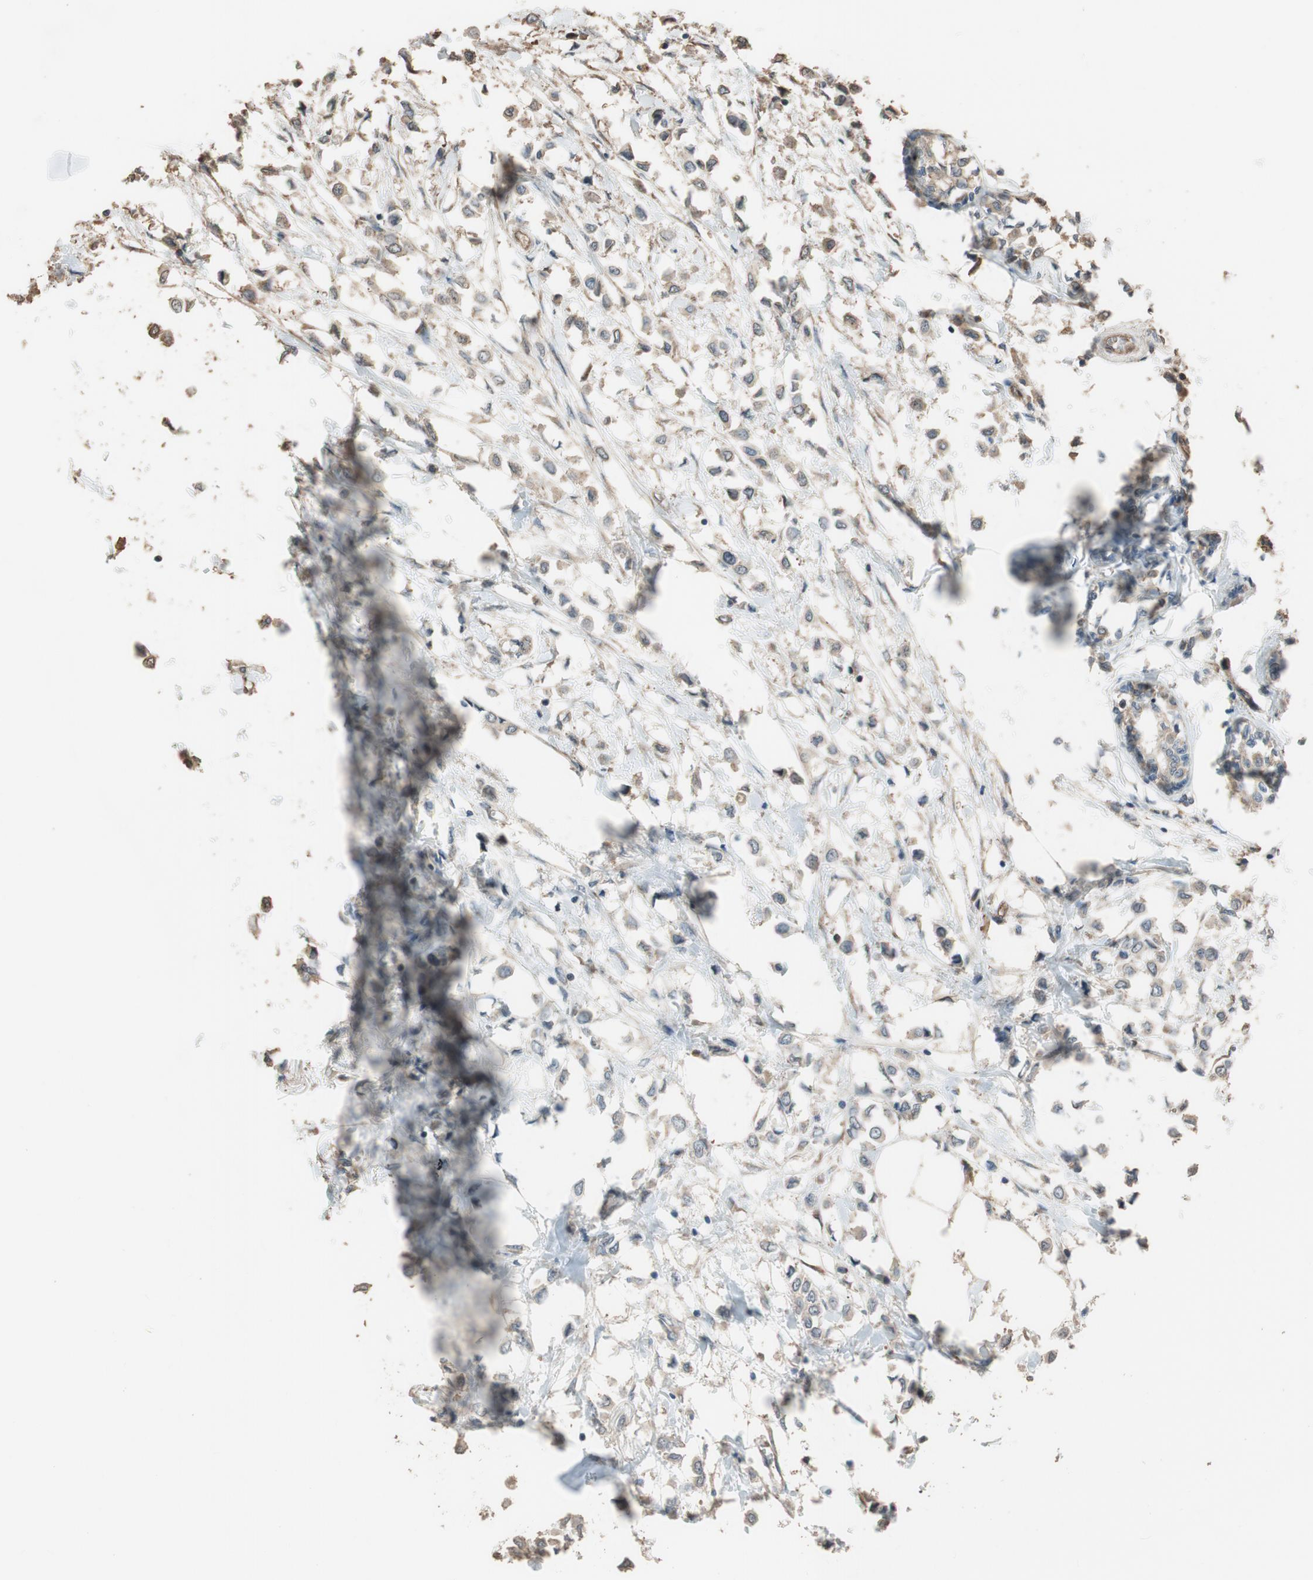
{"staining": {"intensity": "weak", "quantity": "25%-75%", "location": "cytoplasmic/membranous"}, "tissue": "breast cancer", "cell_type": "Tumor cells", "image_type": "cancer", "snomed": [{"axis": "morphology", "description": "Lobular carcinoma"}, {"axis": "topography", "description": "Breast"}], "caption": "Immunohistochemical staining of human breast cancer (lobular carcinoma) demonstrates low levels of weak cytoplasmic/membranous protein positivity in approximately 25%-75% of tumor cells. Using DAB (3,3'-diaminobenzidine) (brown) and hematoxylin (blue) stains, captured at high magnification using brightfield microscopy.", "gene": "MST1R", "patient": {"sex": "female", "age": 51}}